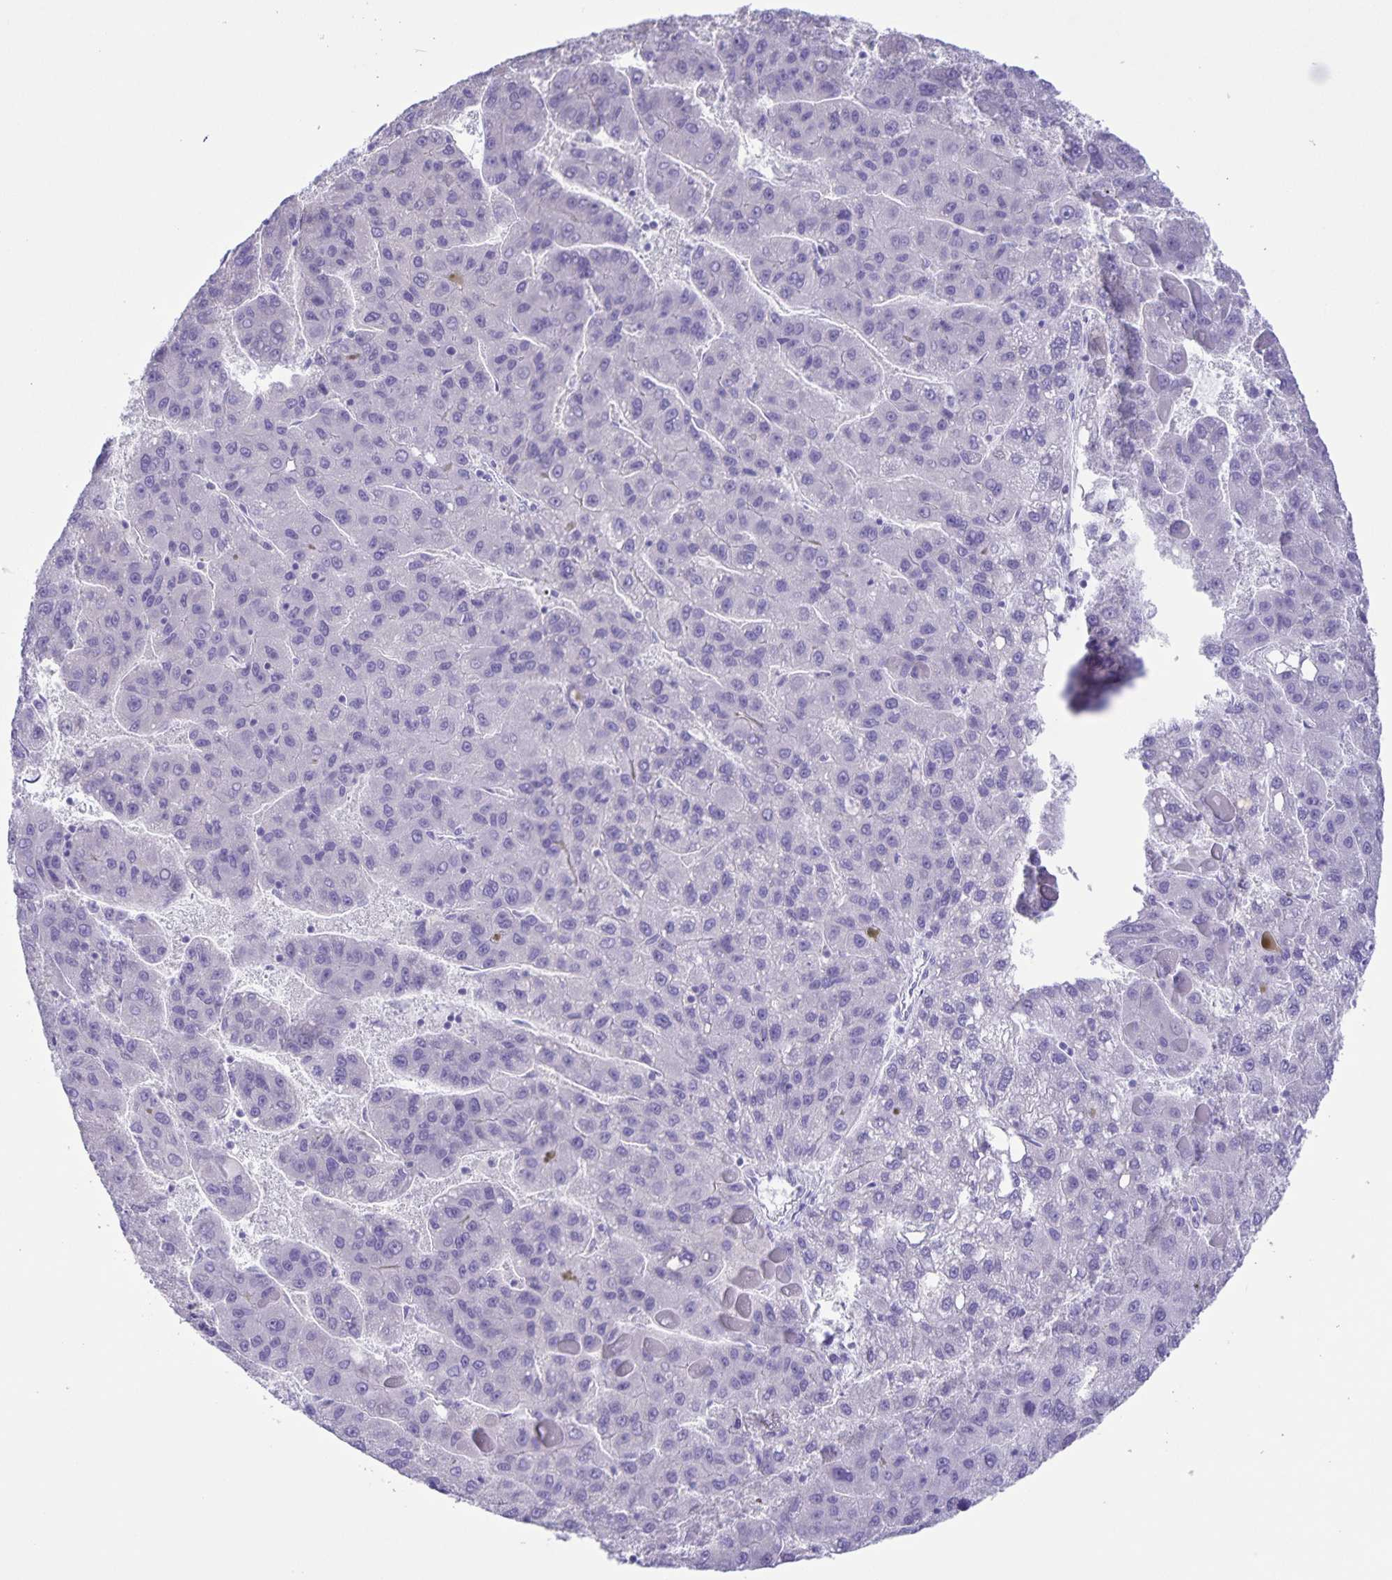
{"staining": {"intensity": "negative", "quantity": "none", "location": "none"}, "tissue": "liver cancer", "cell_type": "Tumor cells", "image_type": "cancer", "snomed": [{"axis": "morphology", "description": "Carcinoma, Hepatocellular, NOS"}, {"axis": "topography", "description": "Liver"}], "caption": "Liver cancer (hepatocellular carcinoma) was stained to show a protein in brown. There is no significant positivity in tumor cells.", "gene": "CAPSL", "patient": {"sex": "female", "age": 82}}